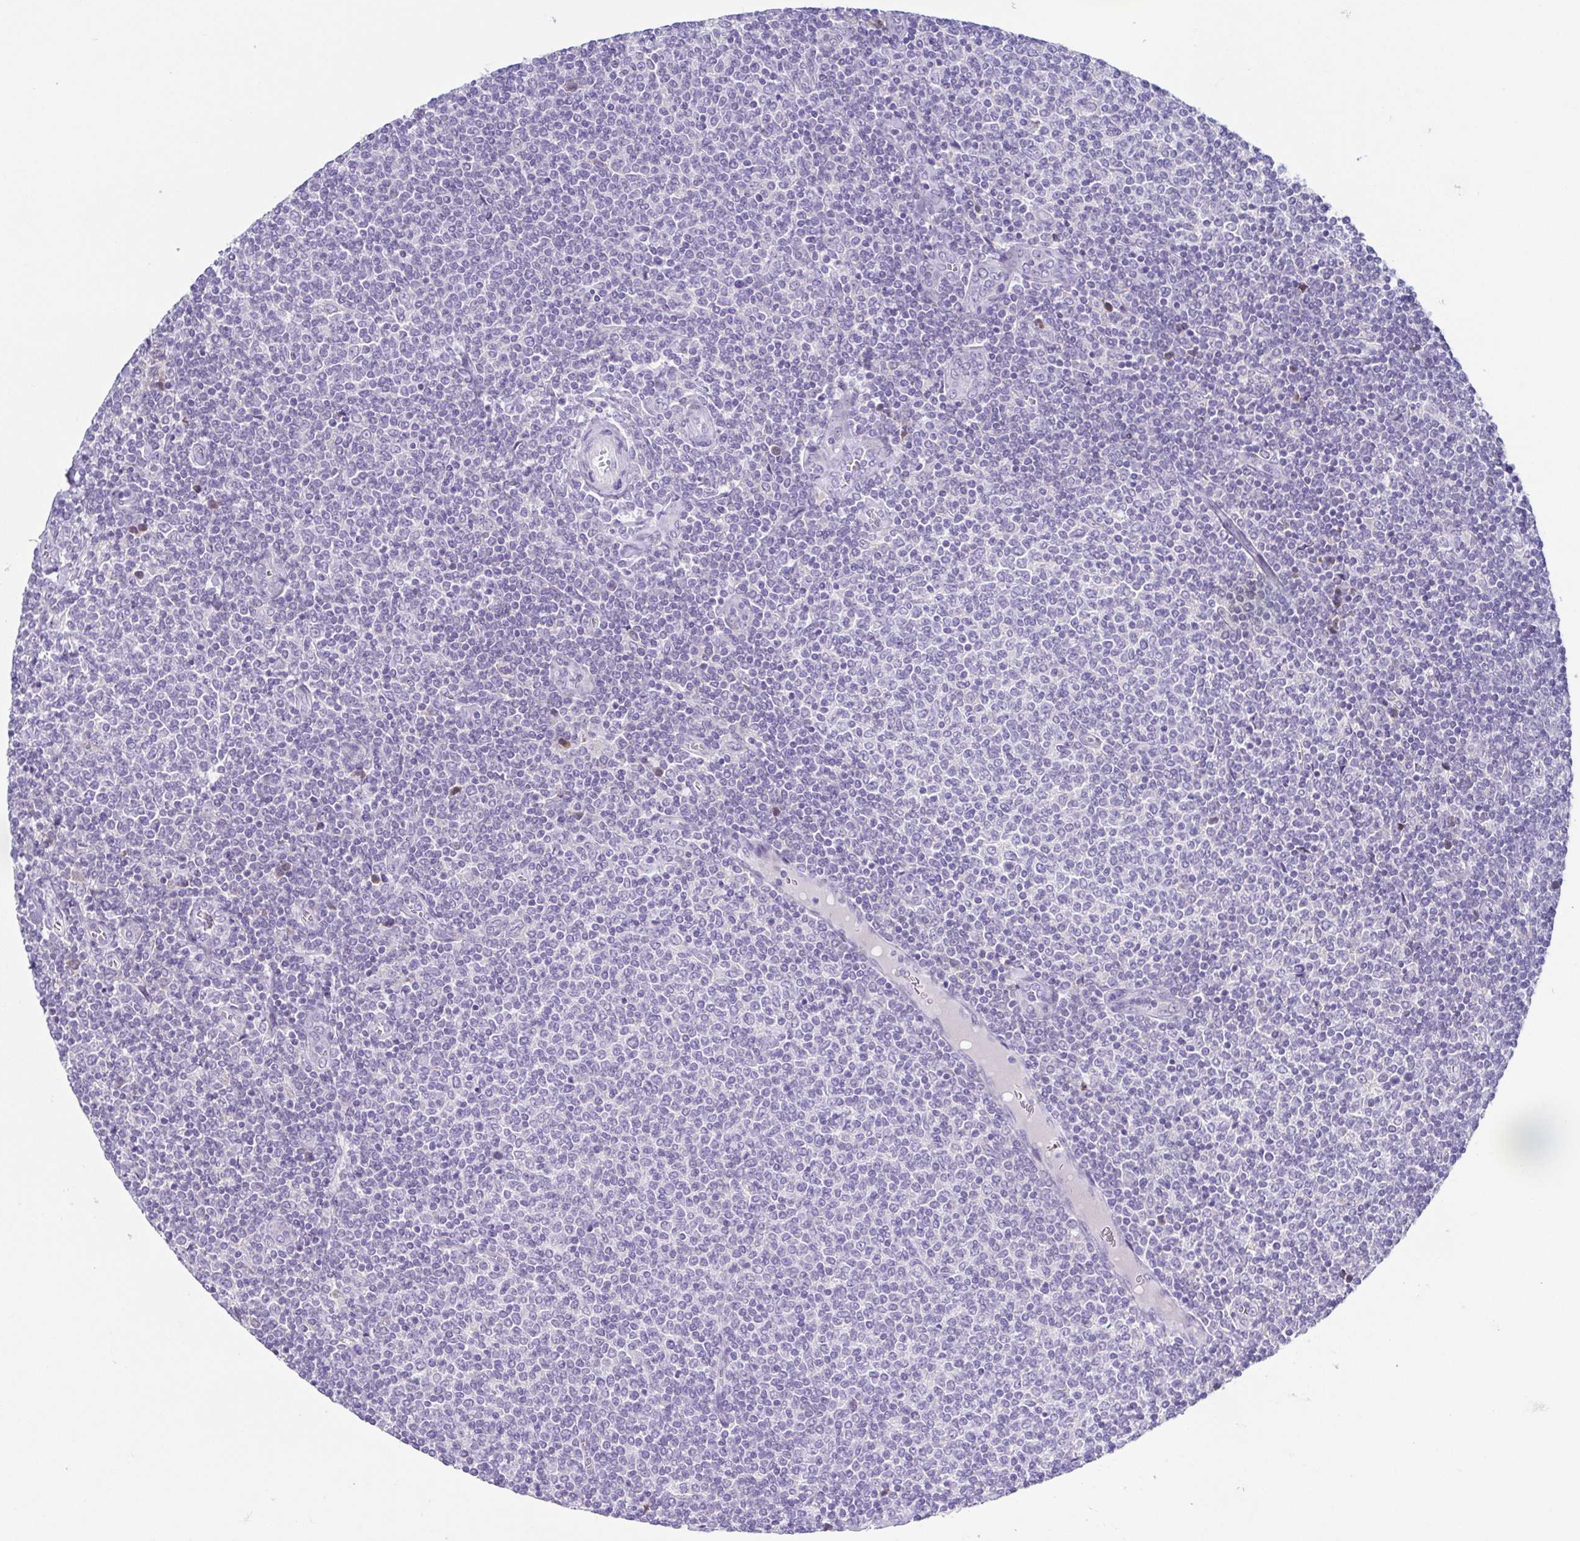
{"staining": {"intensity": "negative", "quantity": "none", "location": "none"}, "tissue": "lymphoma", "cell_type": "Tumor cells", "image_type": "cancer", "snomed": [{"axis": "morphology", "description": "Malignant lymphoma, non-Hodgkin's type, Low grade"}, {"axis": "topography", "description": "Lymph node"}], "caption": "Tumor cells show no significant protein staining in lymphoma. The staining was performed using DAB to visualize the protein expression in brown, while the nuclei were stained in blue with hematoxylin (Magnification: 20x).", "gene": "RDH11", "patient": {"sex": "male", "age": 52}}